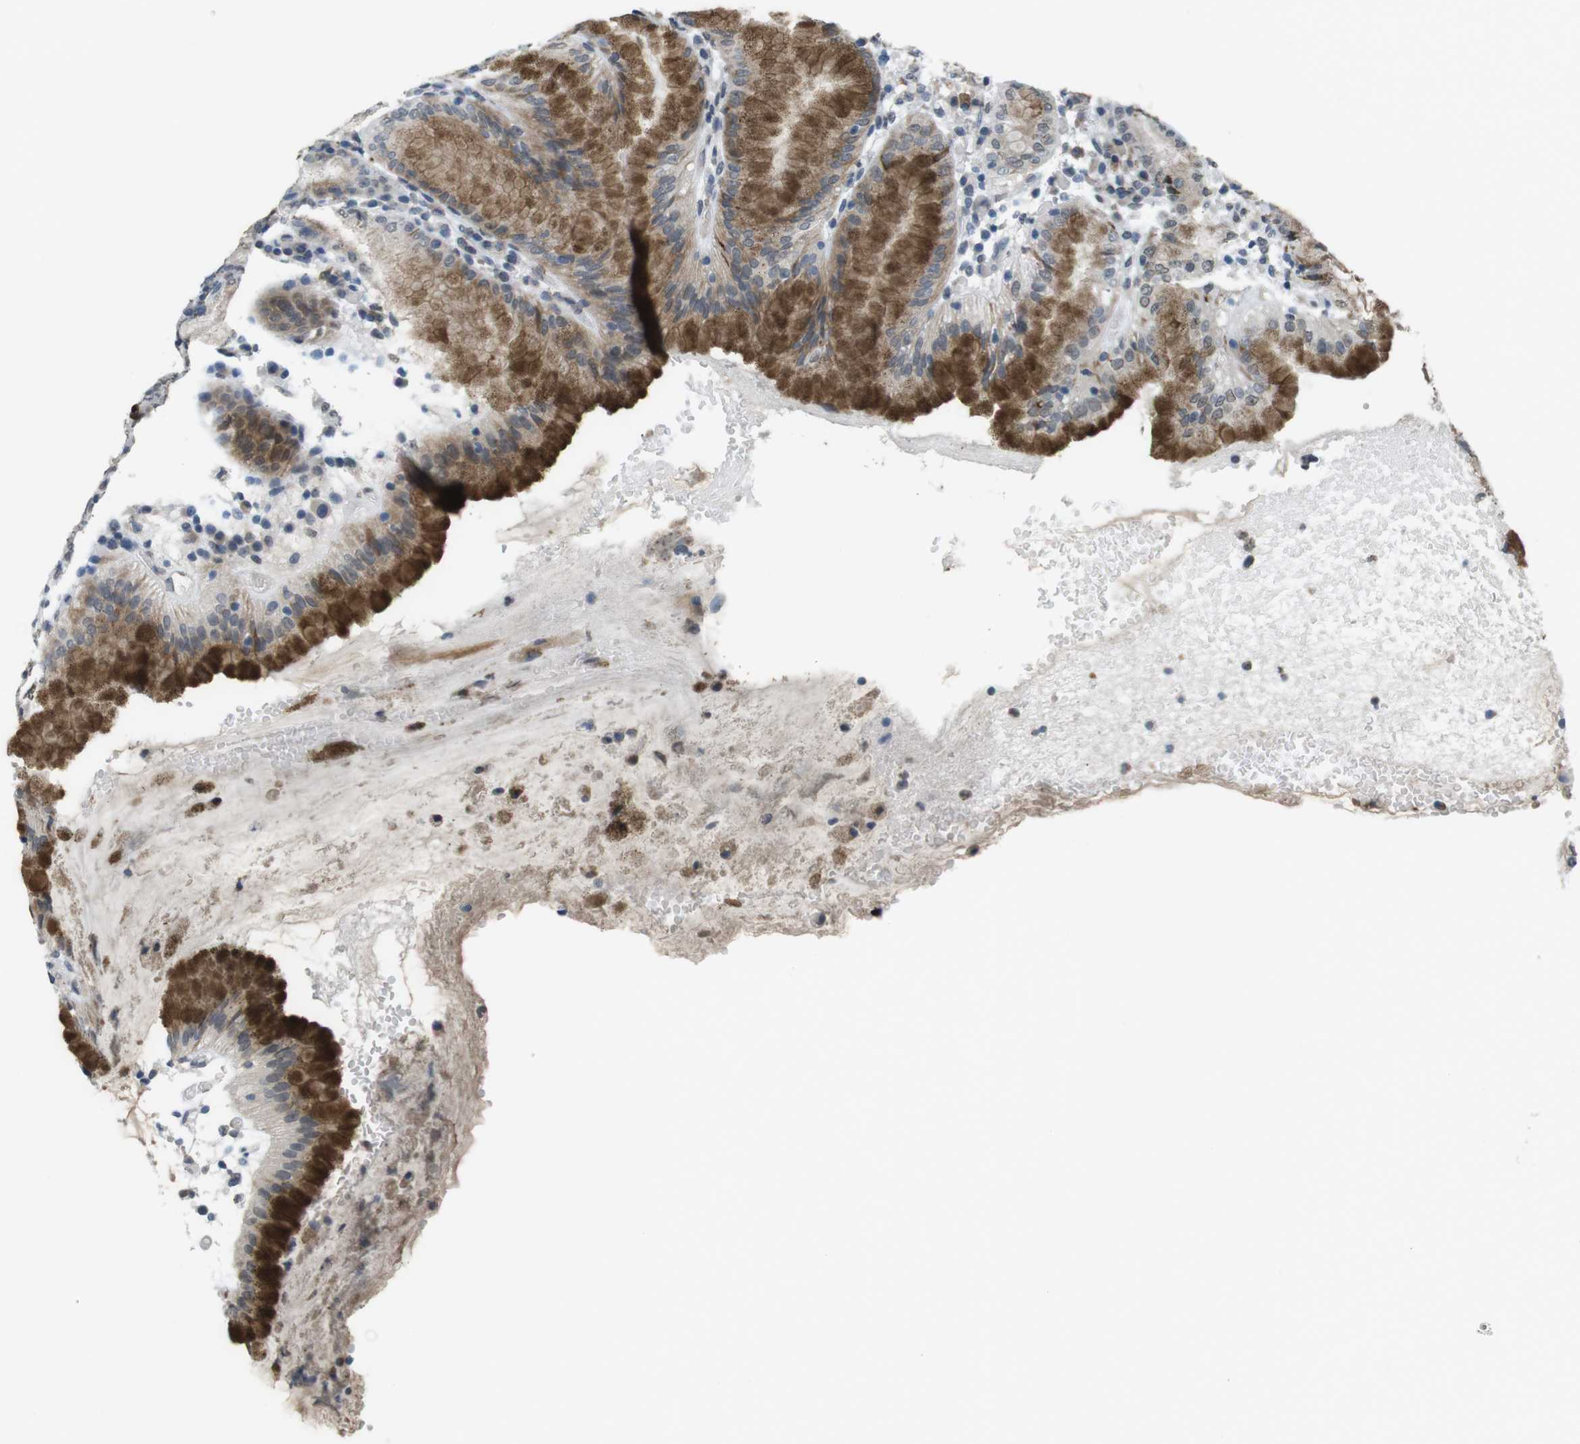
{"staining": {"intensity": "strong", "quantity": "25%-75%", "location": "cytoplasmic/membranous"}, "tissue": "stomach", "cell_type": "Glandular cells", "image_type": "normal", "snomed": [{"axis": "morphology", "description": "Normal tissue, NOS"}, {"axis": "topography", "description": "Stomach"}, {"axis": "topography", "description": "Stomach, lower"}], "caption": "An immunohistochemistry (IHC) micrograph of benign tissue is shown. Protein staining in brown labels strong cytoplasmic/membranous positivity in stomach within glandular cells. Nuclei are stained in blue.", "gene": "FZD10", "patient": {"sex": "female", "age": 75}}